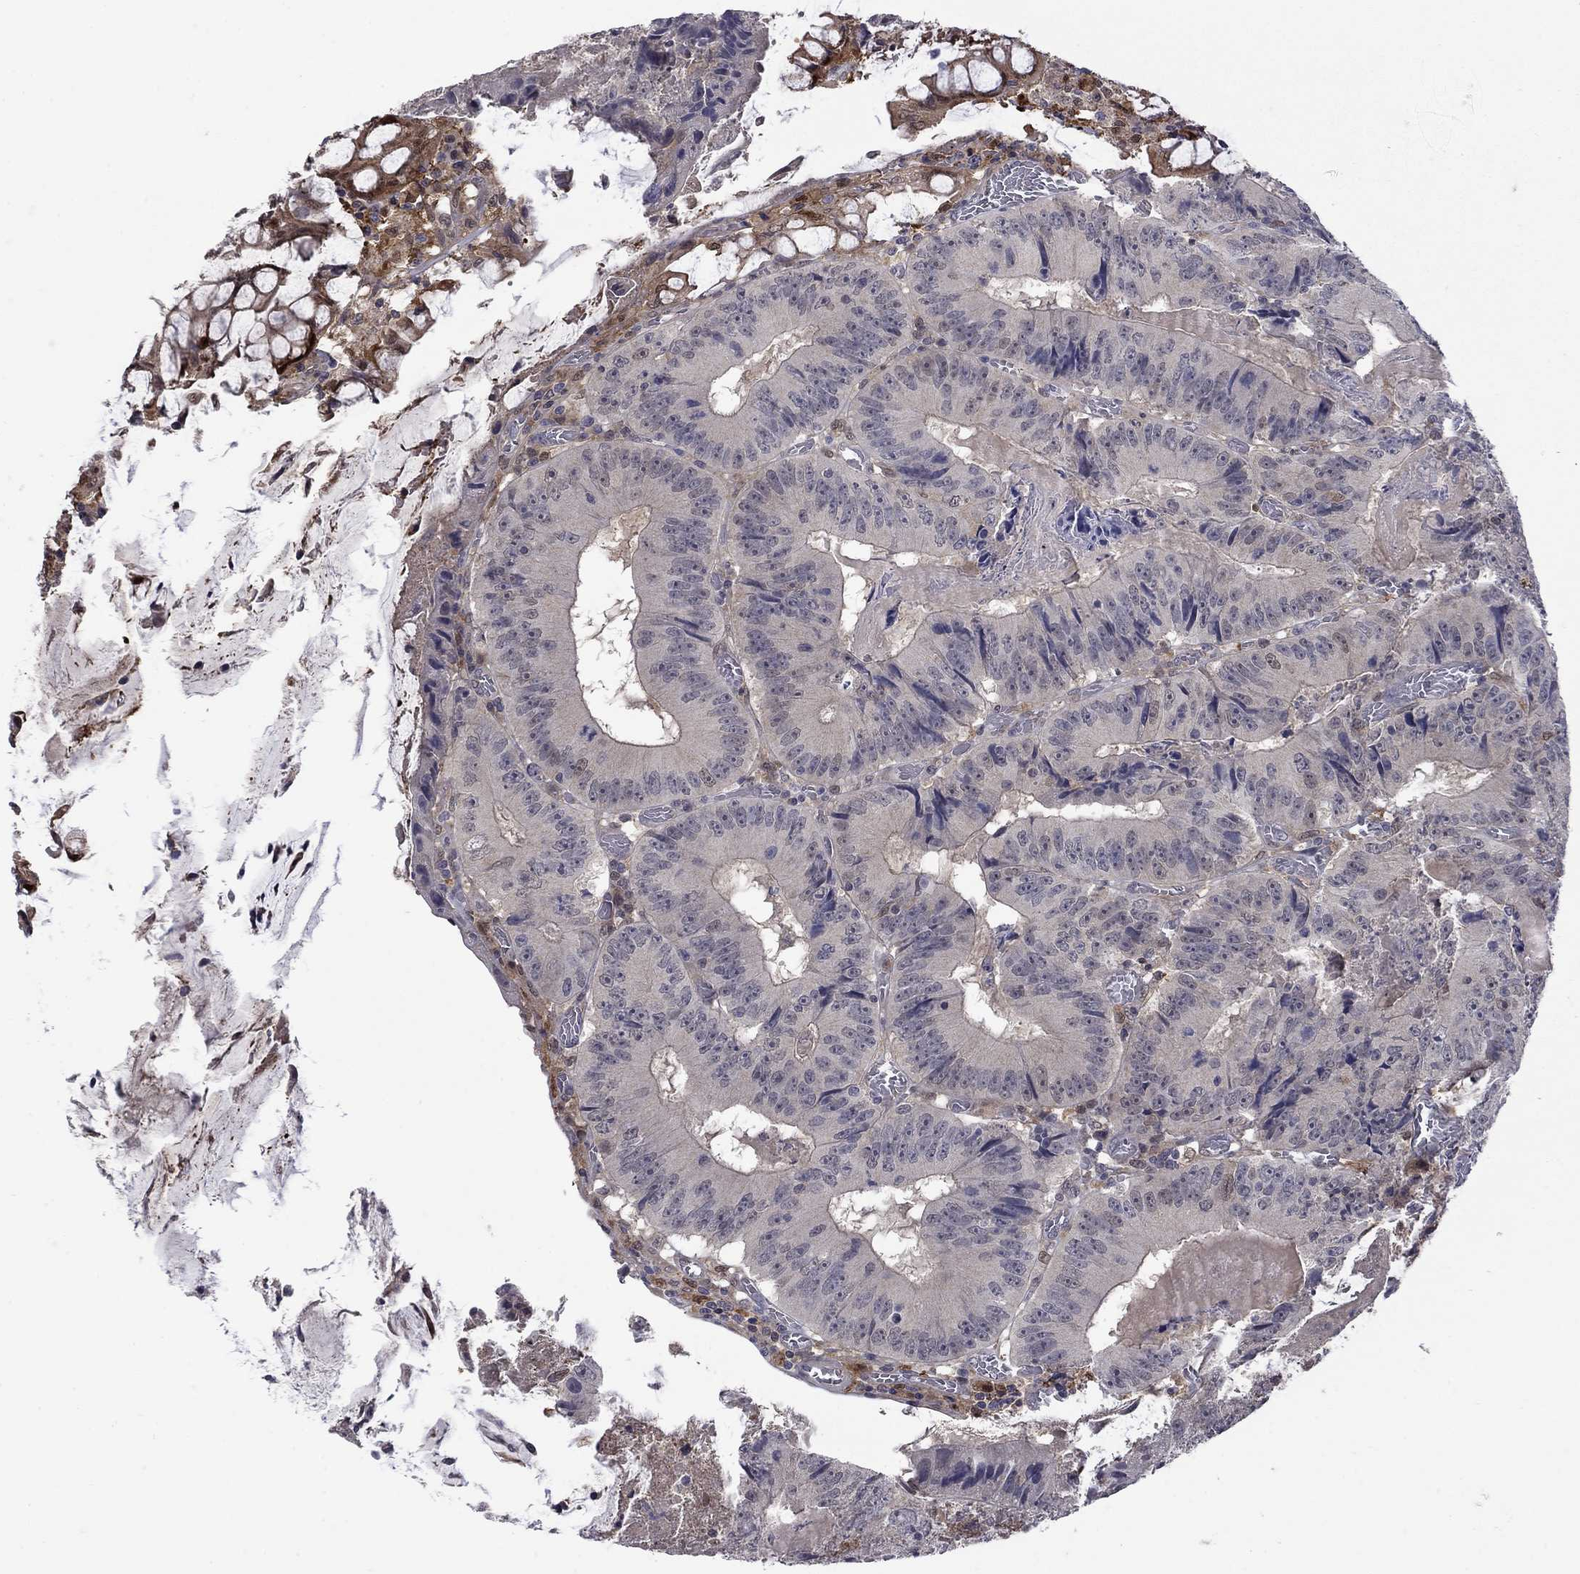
{"staining": {"intensity": "negative", "quantity": "none", "location": "none"}, "tissue": "colorectal cancer", "cell_type": "Tumor cells", "image_type": "cancer", "snomed": [{"axis": "morphology", "description": "Adenocarcinoma, NOS"}, {"axis": "topography", "description": "Colon"}], "caption": "Immunohistochemistry of colorectal adenocarcinoma demonstrates no staining in tumor cells.", "gene": "CBR1", "patient": {"sex": "female", "age": 86}}